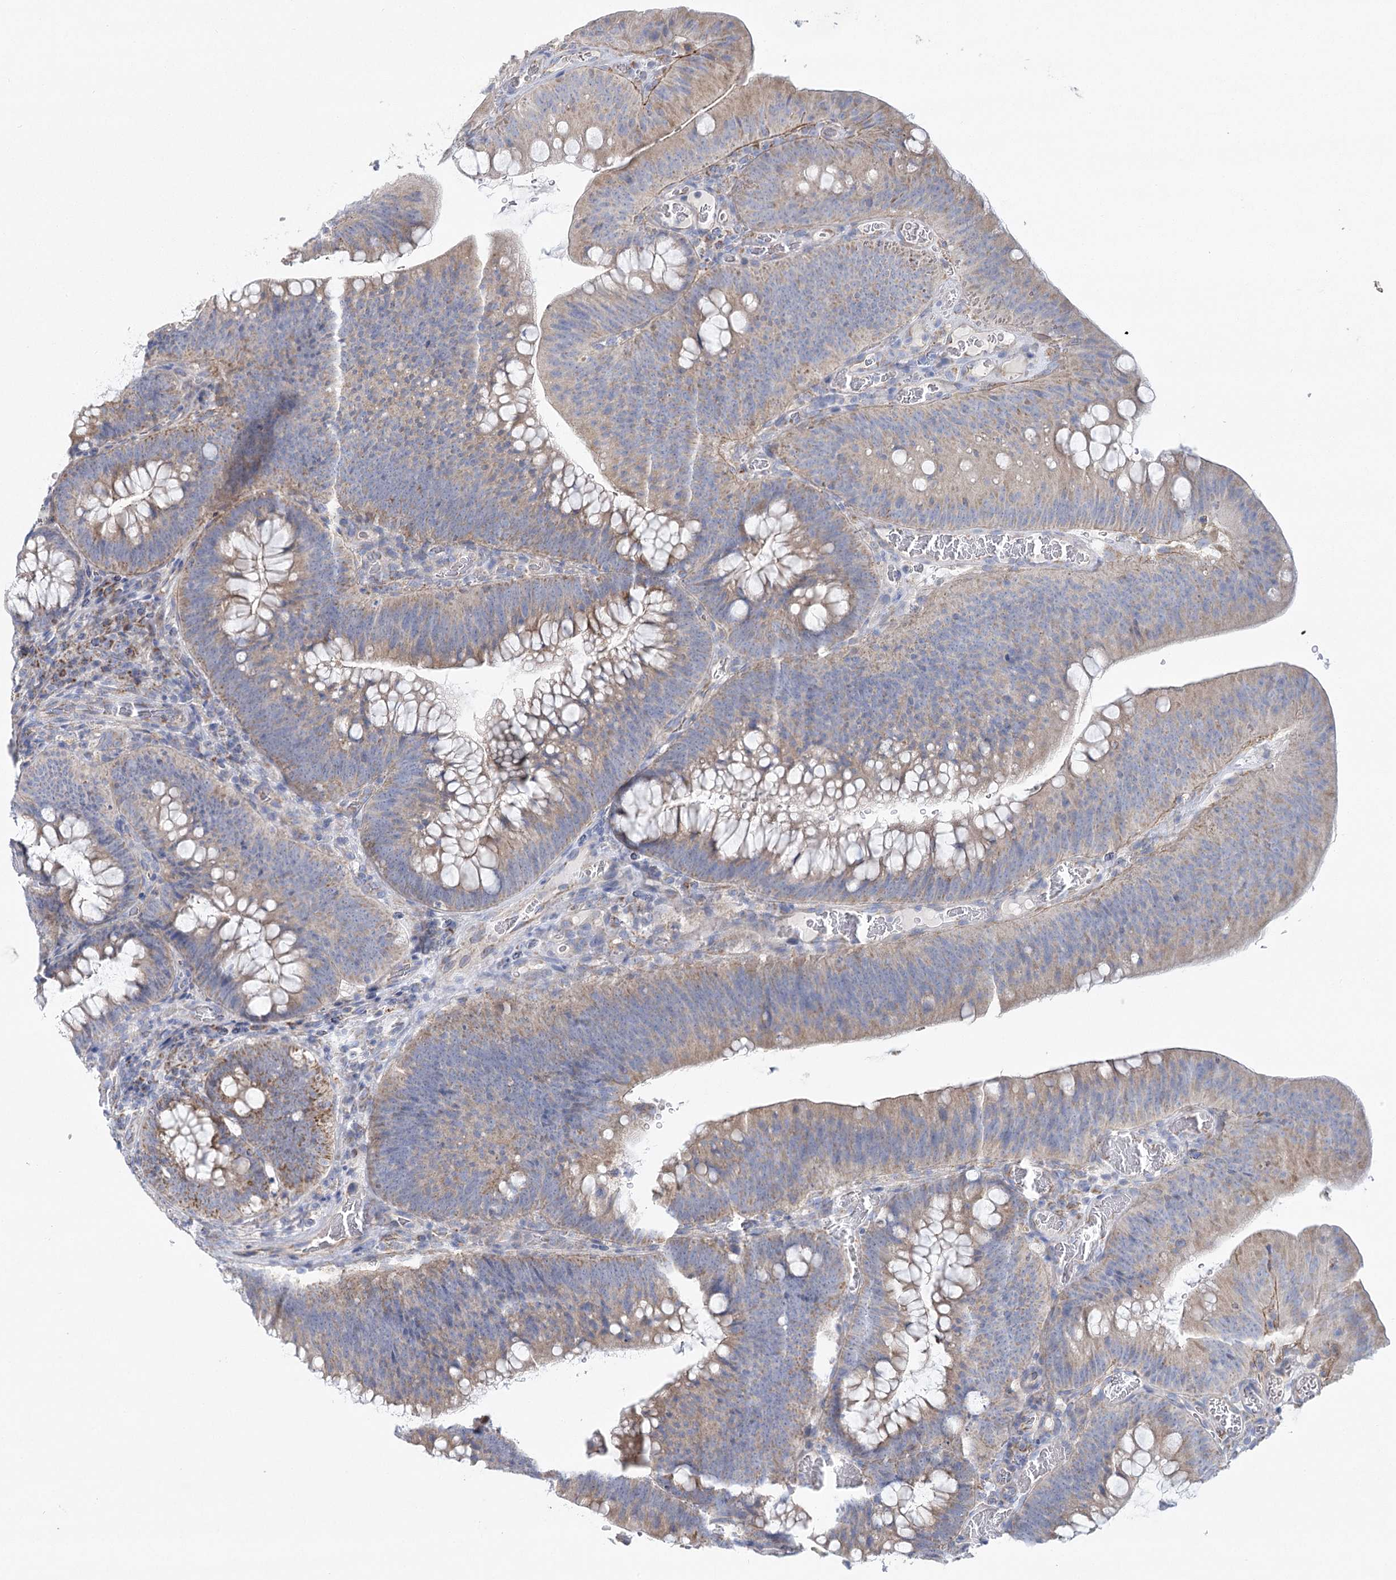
{"staining": {"intensity": "weak", "quantity": "<25%", "location": "cytoplasmic/membranous"}, "tissue": "colorectal cancer", "cell_type": "Tumor cells", "image_type": "cancer", "snomed": [{"axis": "morphology", "description": "Normal tissue, NOS"}, {"axis": "topography", "description": "Colon"}], "caption": "The immunohistochemistry photomicrograph has no significant staining in tumor cells of colorectal cancer tissue. Brightfield microscopy of immunohistochemistry (IHC) stained with DAB (3,3'-diaminobenzidine) (brown) and hematoxylin (blue), captured at high magnification.", "gene": "SNX7", "patient": {"sex": "female", "age": 82}}